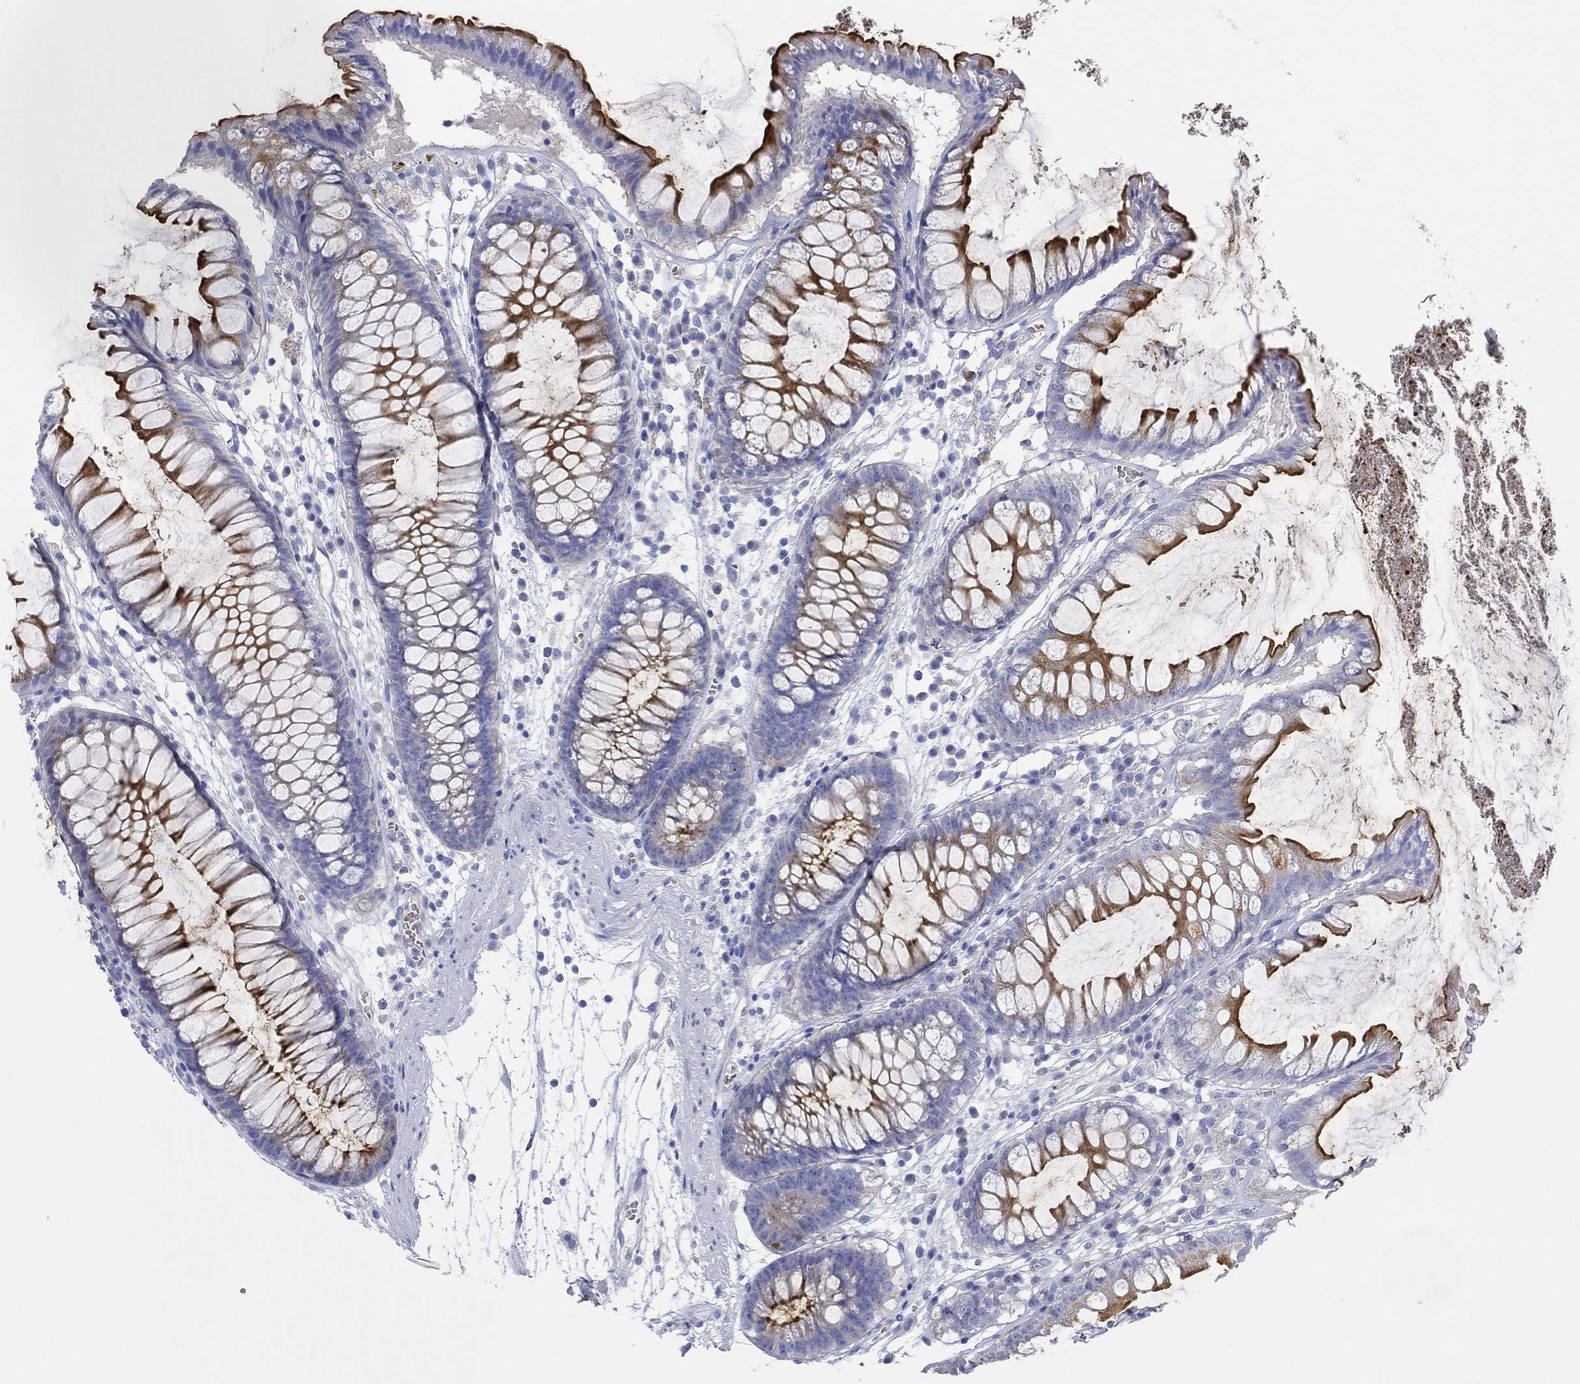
{"staining": {"intensity": "negative", "quantity": "none", "location": "none"}, "tissue": "colon", "cell_type": "Endothelial cells", "image_type": "normal", "snomed": [{"axis": "morphology", "description": "Normal tissue, NOS"}, {"axis": "morphology", "description": "Adenocarcinoma, NOS"}, {"axis": "topography", "description": "Colon"}], "caption": "Immunohistochemical staining of normal colon displays no significant expression in endothelial cells. (DAB immunohistochemistry visualized using brightfield microscopy, high magnification).", "gene": "KCNA1", "patient": {"sex": "male", "age": 65}}